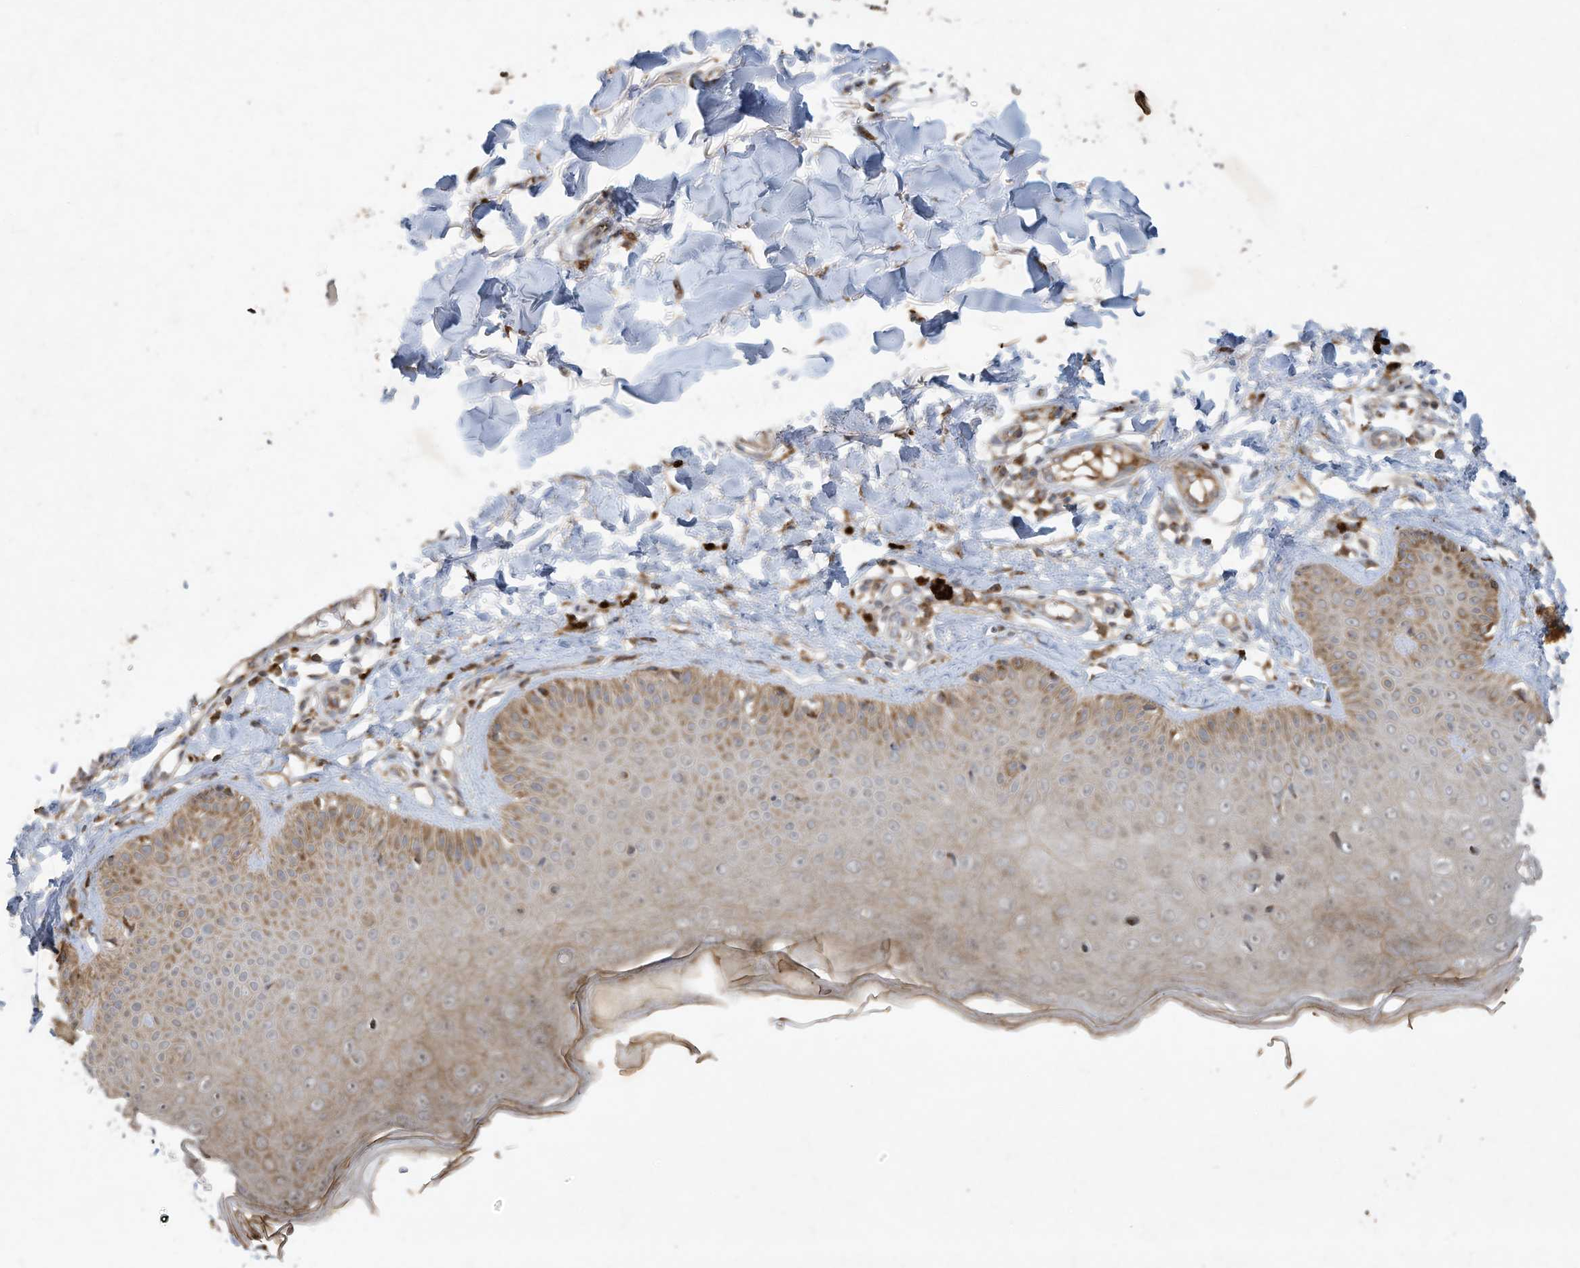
{"staining": {"intensity": "moderate", "quantity": "25%-75%", "location": "nuclear"}, "tissue": "skin", "cell_type": "Fibroblasts", "image_type": "normal", "snomed": [{"axis": "morphology", "description": "Normal tissue, NOS"}, {"axis": "topography", "description": "Skin"}], "caption": "Skin stained for a protein (brown) displays moderate nuclear positive positivity in about 25%-75% of fibroblasts.", "gene": "C2orf74", "patient": {"sex": "male", "age": 52}}